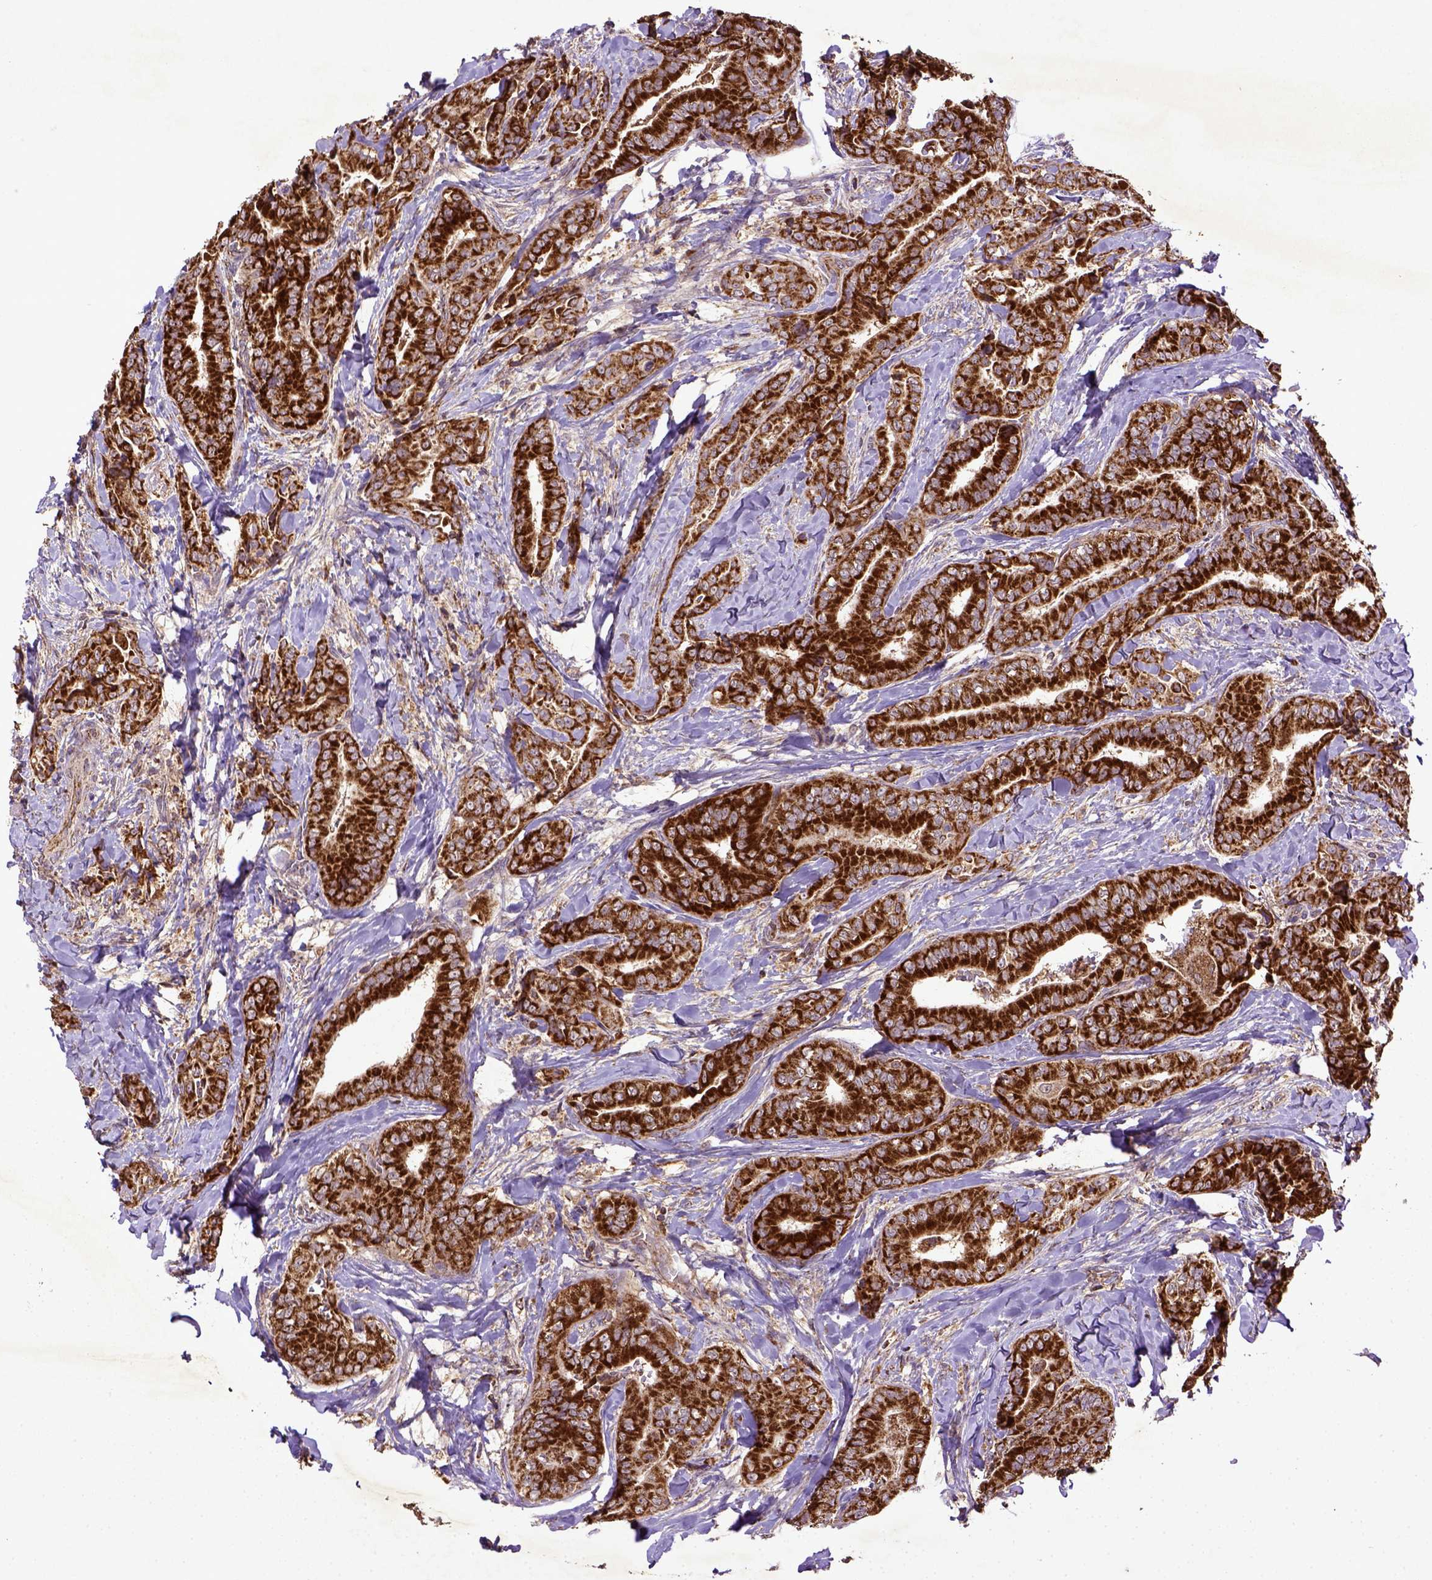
{"staining": {"intensity": "strong", "quantity": ">75%", "location": "cytoplasmic/membranous"}, "tissue": "thyroid cancer", "cell_type": "Tumor cells", "image_type": "cancer", "snomed": [{"axis": "morphology", "description": "Papillary adenocarcinoma, NOS"}, {"axis": "topography", "description": "Thyroid gland"}], "caption": "Human thyroid cancer (papillary adenocarcinoma) stained with a protein marker reveals strong staining in tumor cells.", "gene": "MT-CO1", "patient": {"sex": "male", "age": 61}}